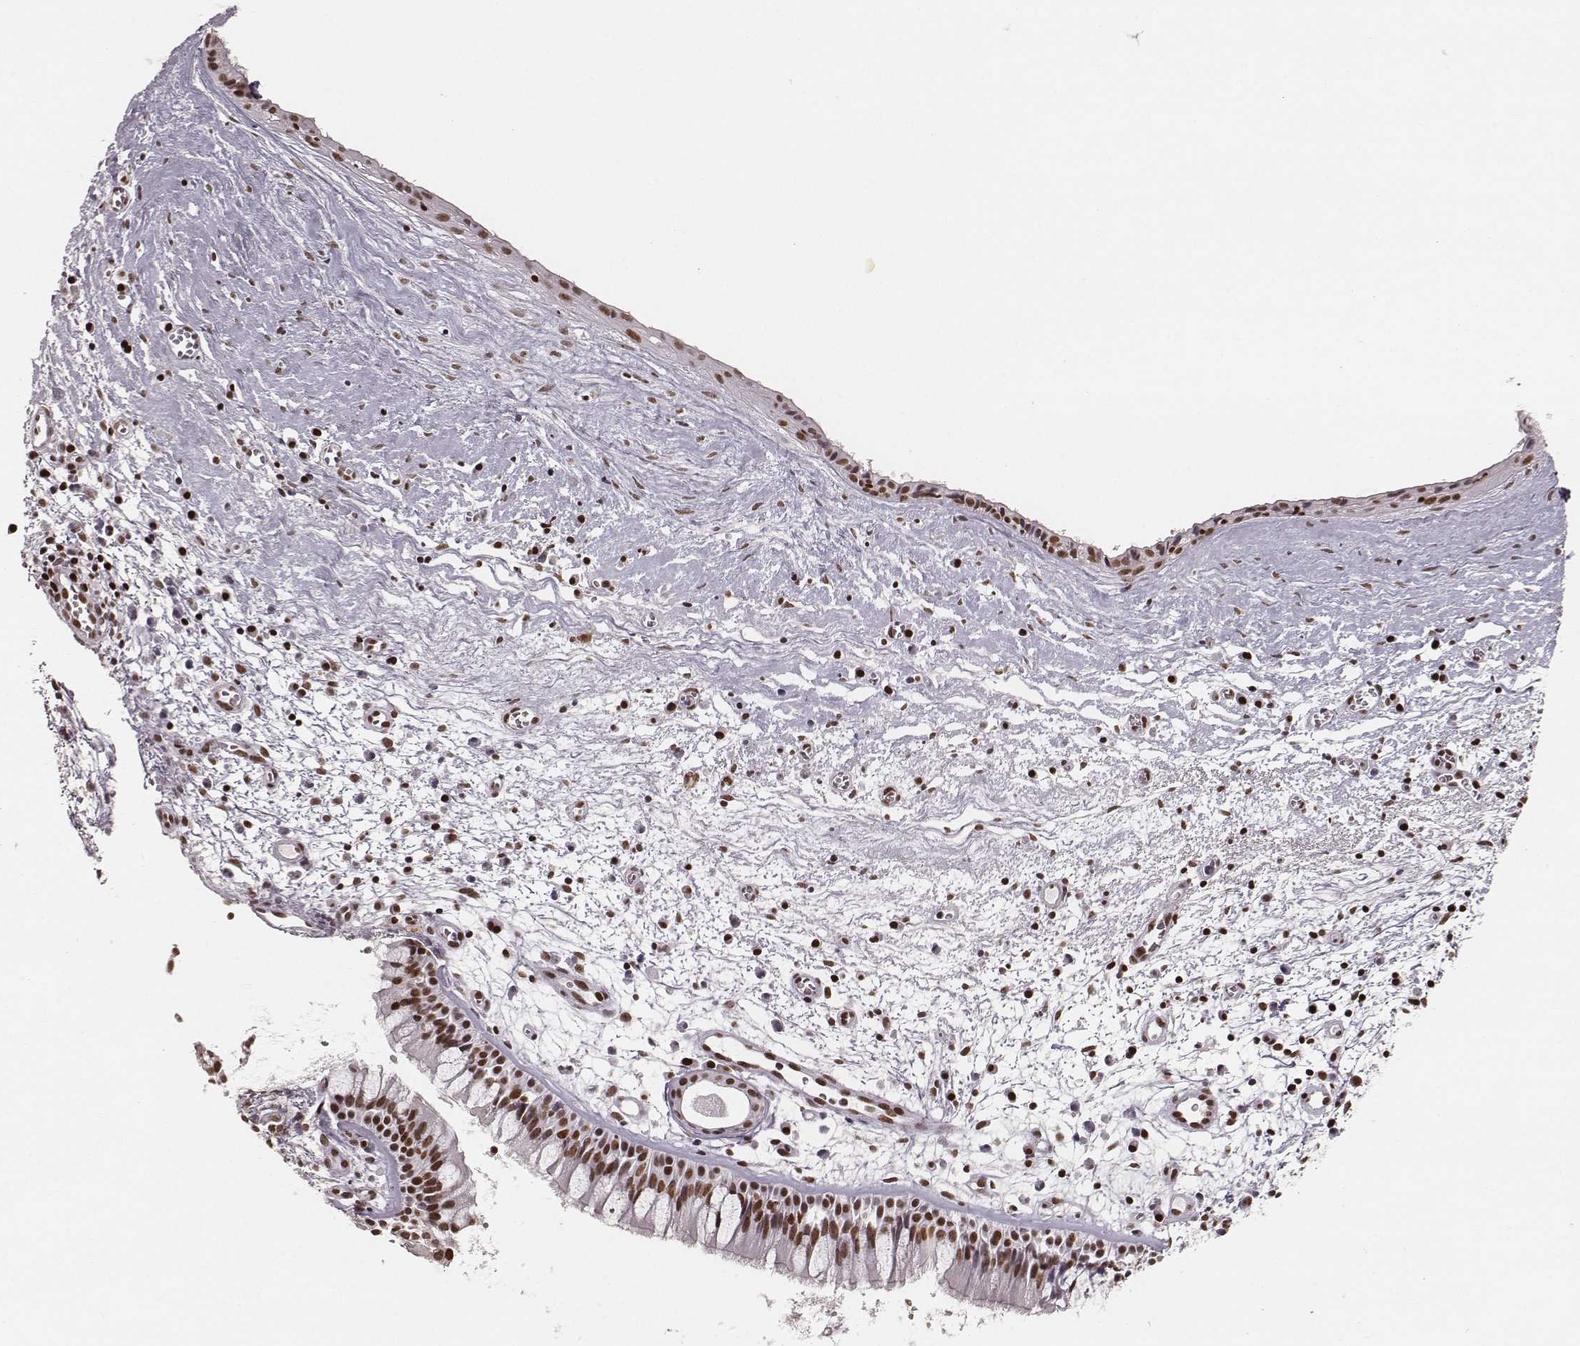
{"staining": {"intensity": "moderate", "quantity": ">75%", "location": "nuclear"}, "tissue": "nasopharynx", "cell_type": "Respiratory epithelial cells", "image_type": "normal", "snomed": [{"axis": "morphology", "description": "Normal tissue, NOS"}, {"axis": "topography", "description": "Nasopharynx"}], "caption": "Immunohistochemical staining of unremarkable nasopharynx displays medium levels of moderate nuclear positivity in approximately >75% of respiratory epithelial cells.", "gene": "PARP1", "patient": {"sex": "male", "age": 83}}